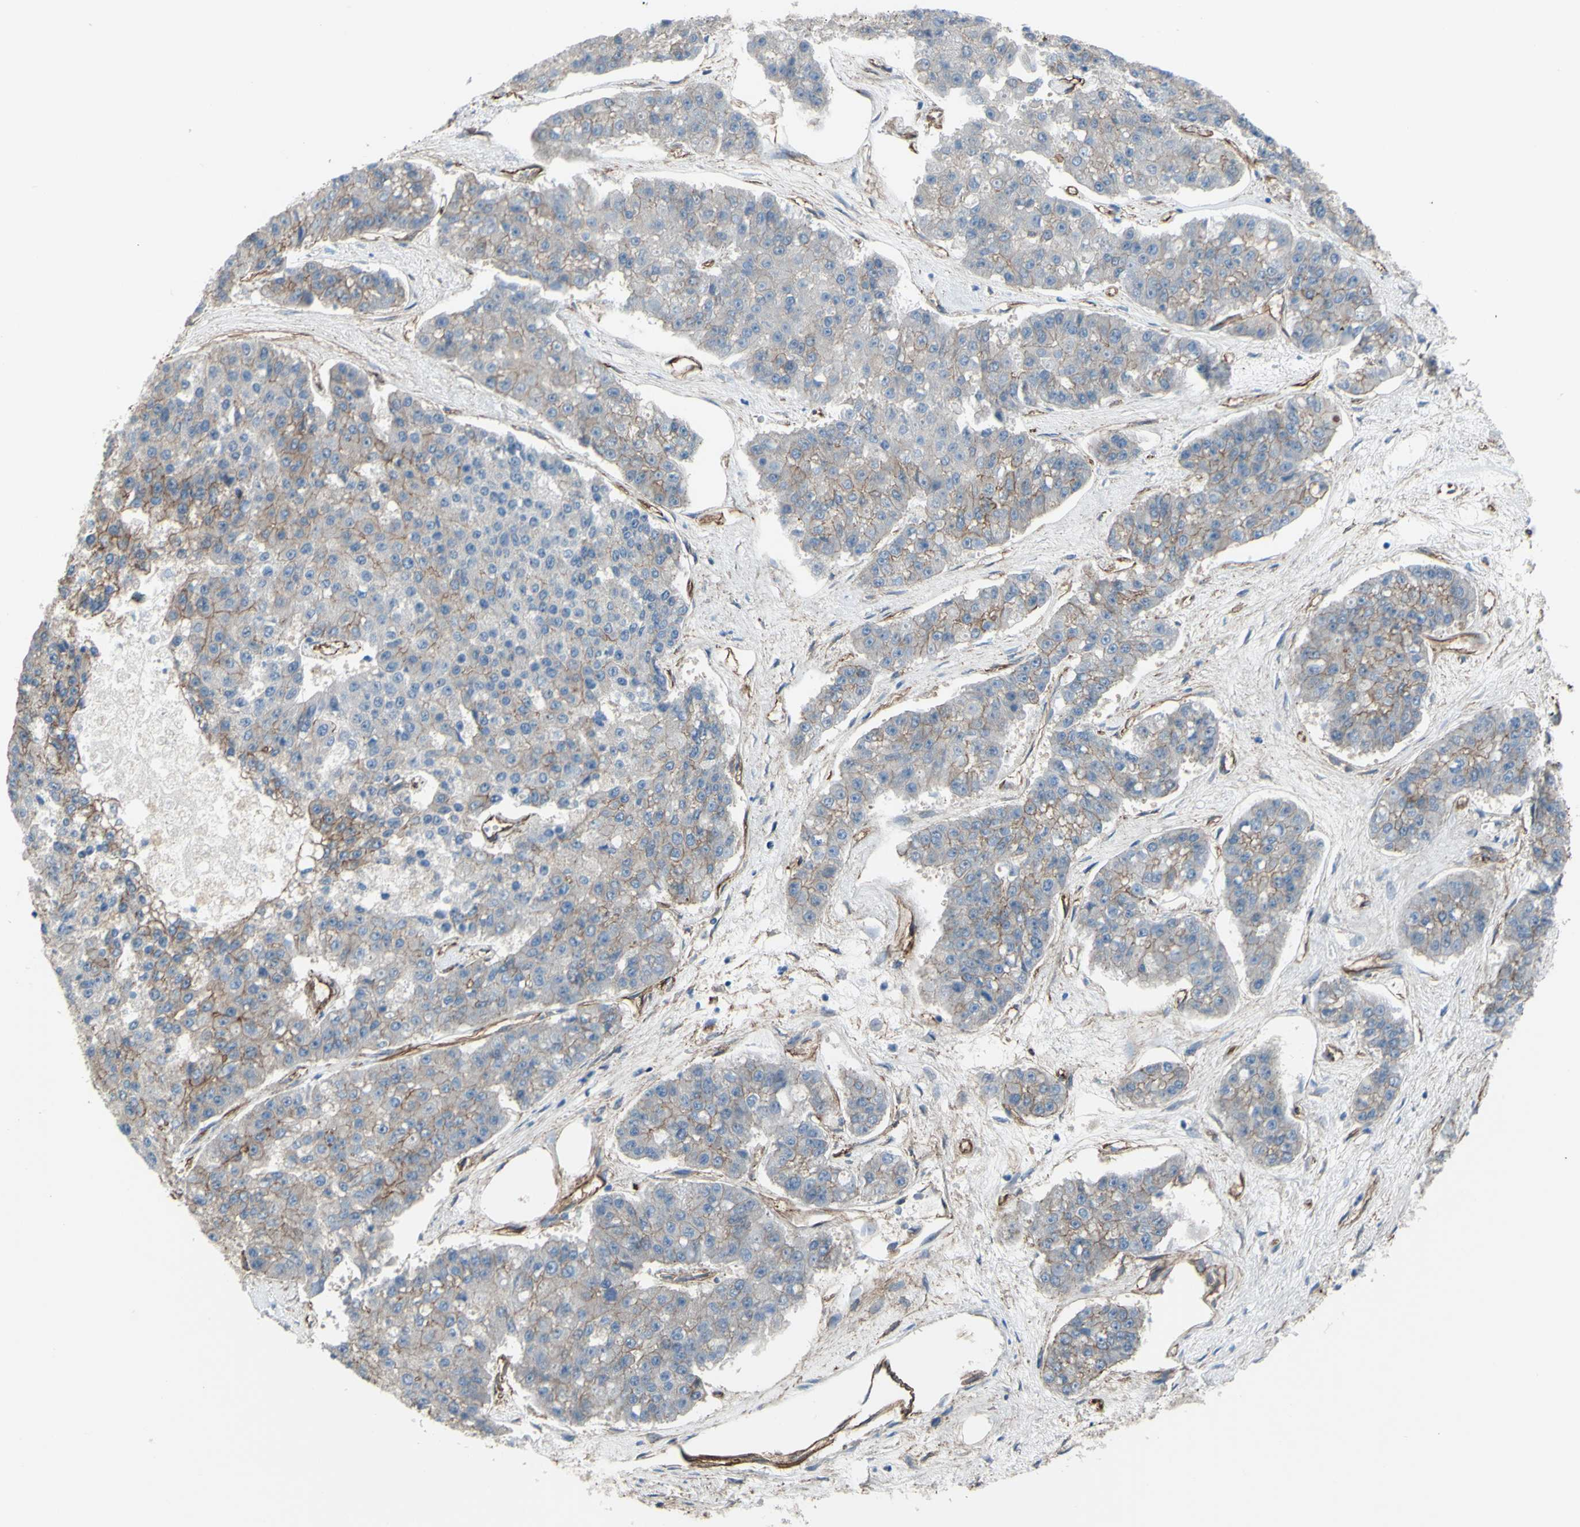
{"staining": {"intensity": "moderate", "quantity": ">75%", "location": "cytoplasmic/membranous"}, "tissue": "pancreatic cancer", "cell_type": "Tumor cells", "image_type": "cancer", "snomed": [{"axis": "morphology", "description": "Adenocarcinoma, NOS"}, {"axis": "topography", "description": "Pancreas"}], "caption": "Protein analysis of pancreatic adenocarcinoma tissue exhibits moderate cytoplasmic/membranous staining in approximately >75% of tumor cells.", "gene": "TPBG", "patient": {"sex": "male", "age": 50}}